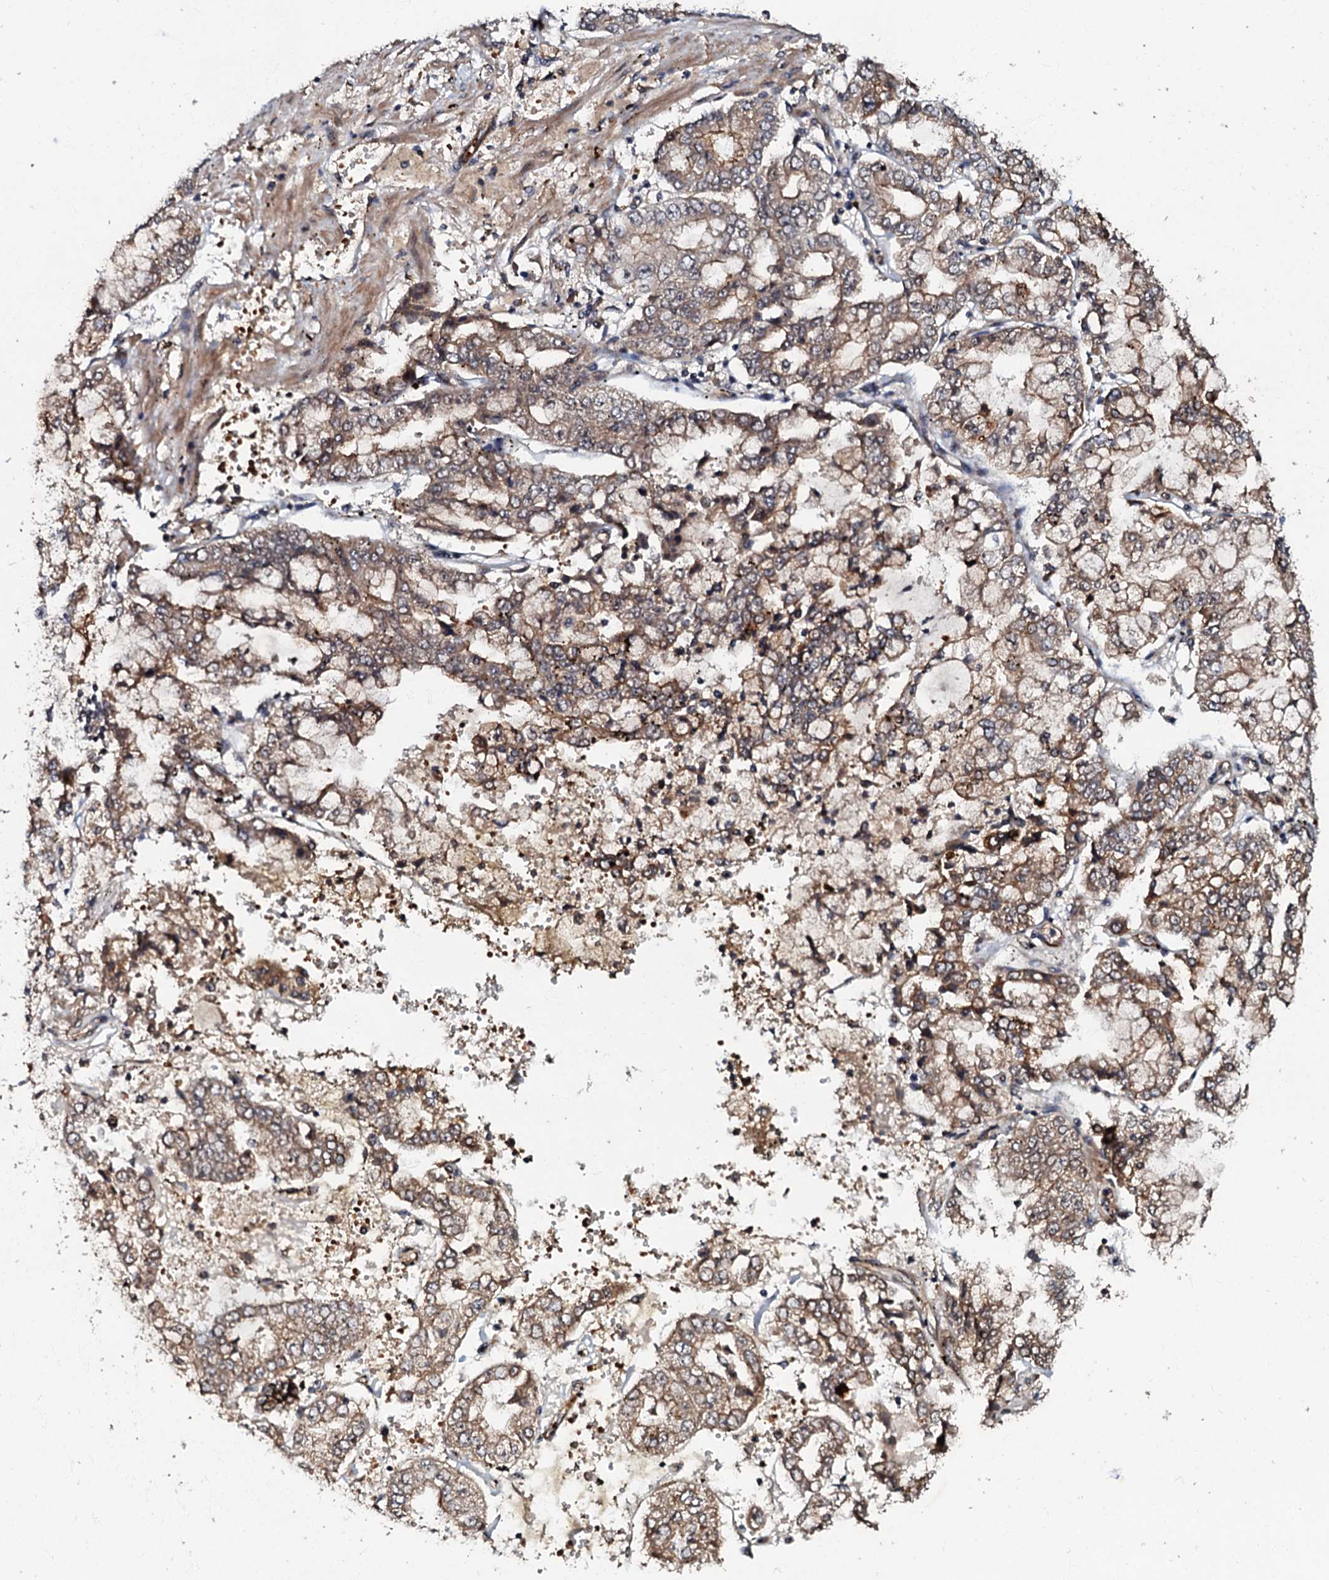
{"staining": {"intensity": "moderate", "quantity": "25%-75%", "location": "cytoplasmic/membranous"}, "tissue": "stomach cancer", "cell_type": "Tumor cells", "image_type": "cancer", "snomed": [{"axis": "morphology", "description": "Adenocarcinoma, NOS"}, {"axis": "topography", "description": "Stomach"}], "caption": "Protein expression analysis of human stomach adenocarcinoma reveals moderate cytoplasmic/membranous expression in approximately 25%-75% of tumor cells.", "gene": "MANSC4", "patient": {"sex": "male", "age": 76}}